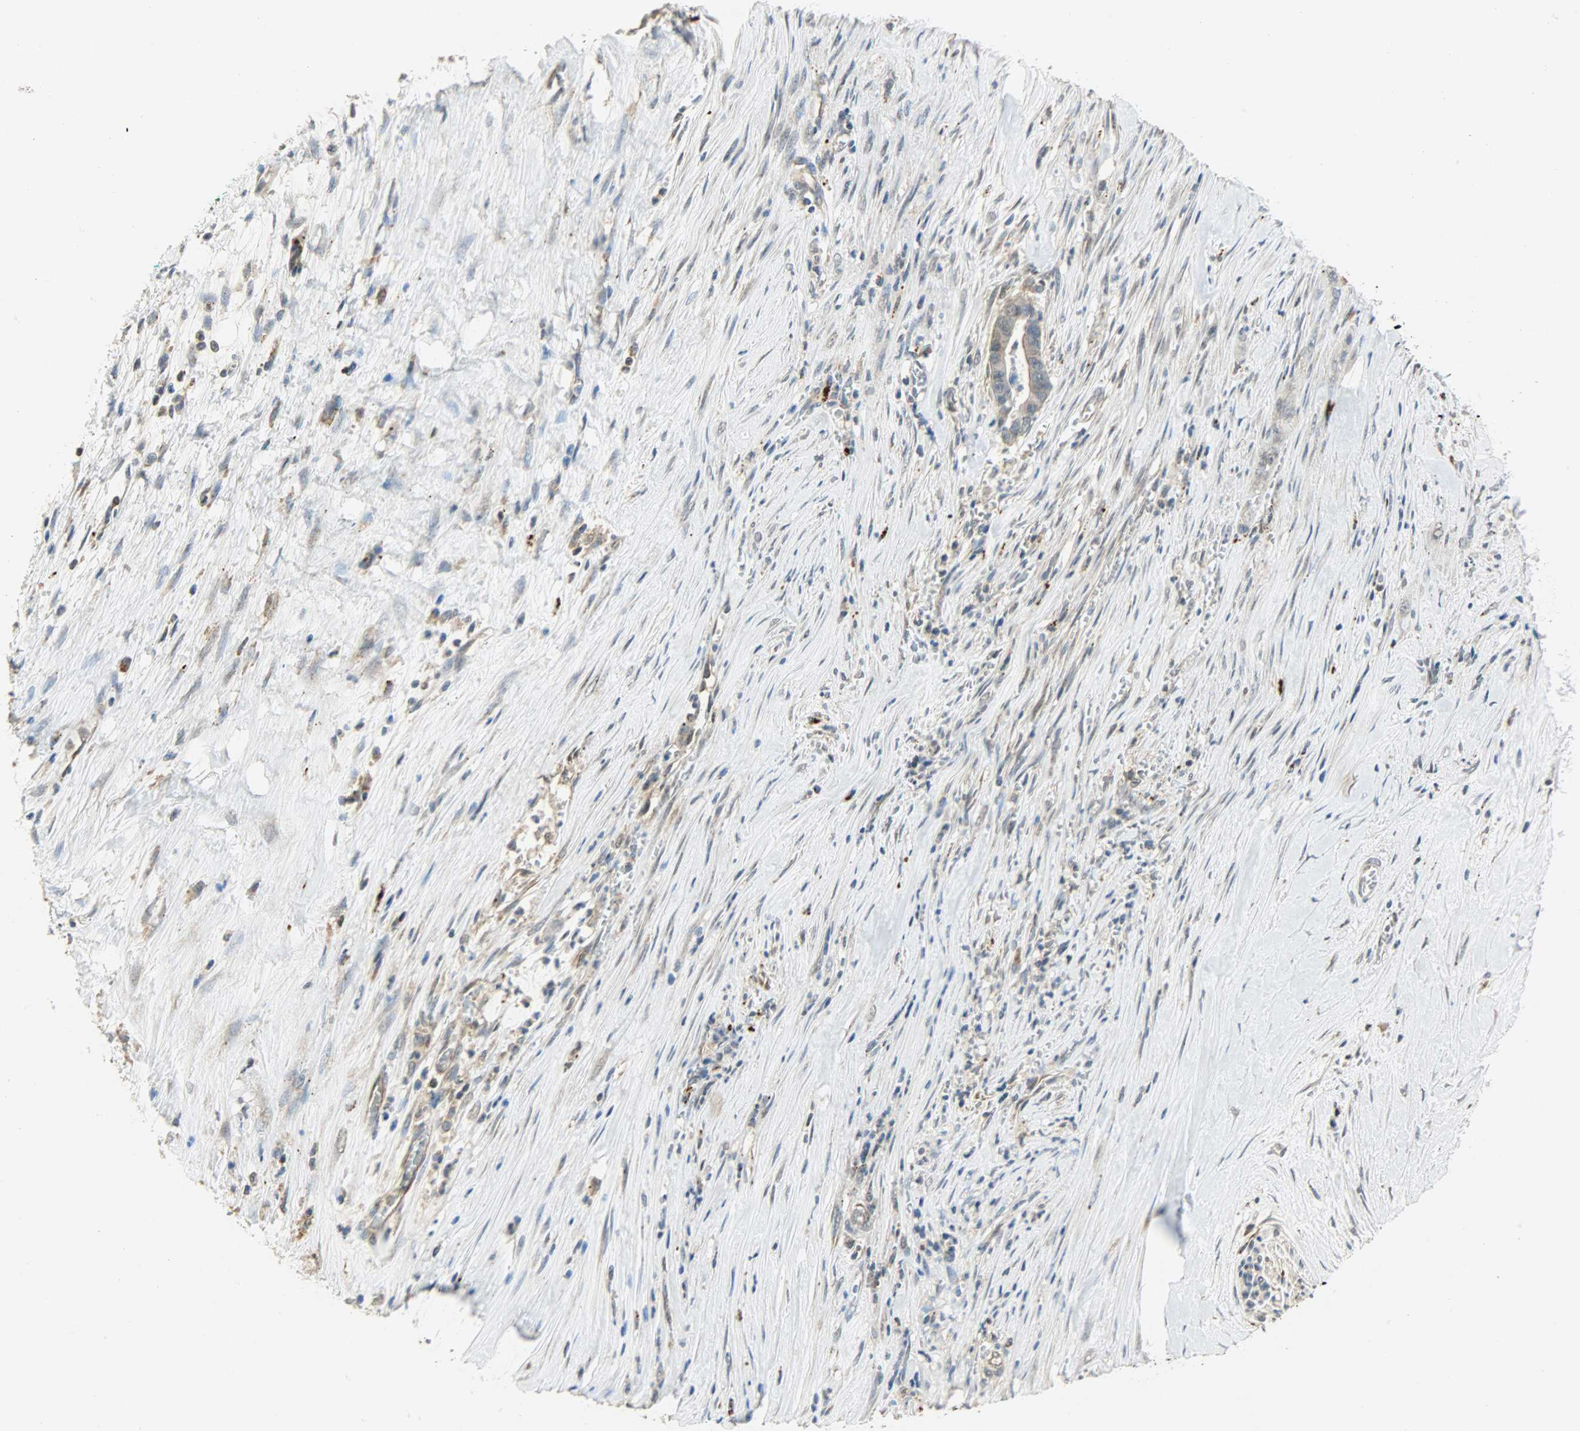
{"staining": {"intensity": "weak", "quantity": "<25%", "location": "cytoplasmic/membranous"}, "tissue": "pancreatic cancer", "cell_type": "Tumor cells", "image_type": "cancer", "snomed": [{"axis": "morphology", "description": "Adenocarcinoma, NOS"}, {"axis": "topography", "description": "Pancreas"}], "caption": "This photomicrograph is of pancreatic cancer stained with immunohistochemistry to label a protein in brown with the nuclei are counter-stained blue. There is no expression in tumor cells. (DAB (3,3'-diaminobenzidine) immunohistochemistry (IHC) visualized using brightfield microscopy, high magnification).", "gene": "GIT2", "patient": {"sex": "male", "age": 59}}